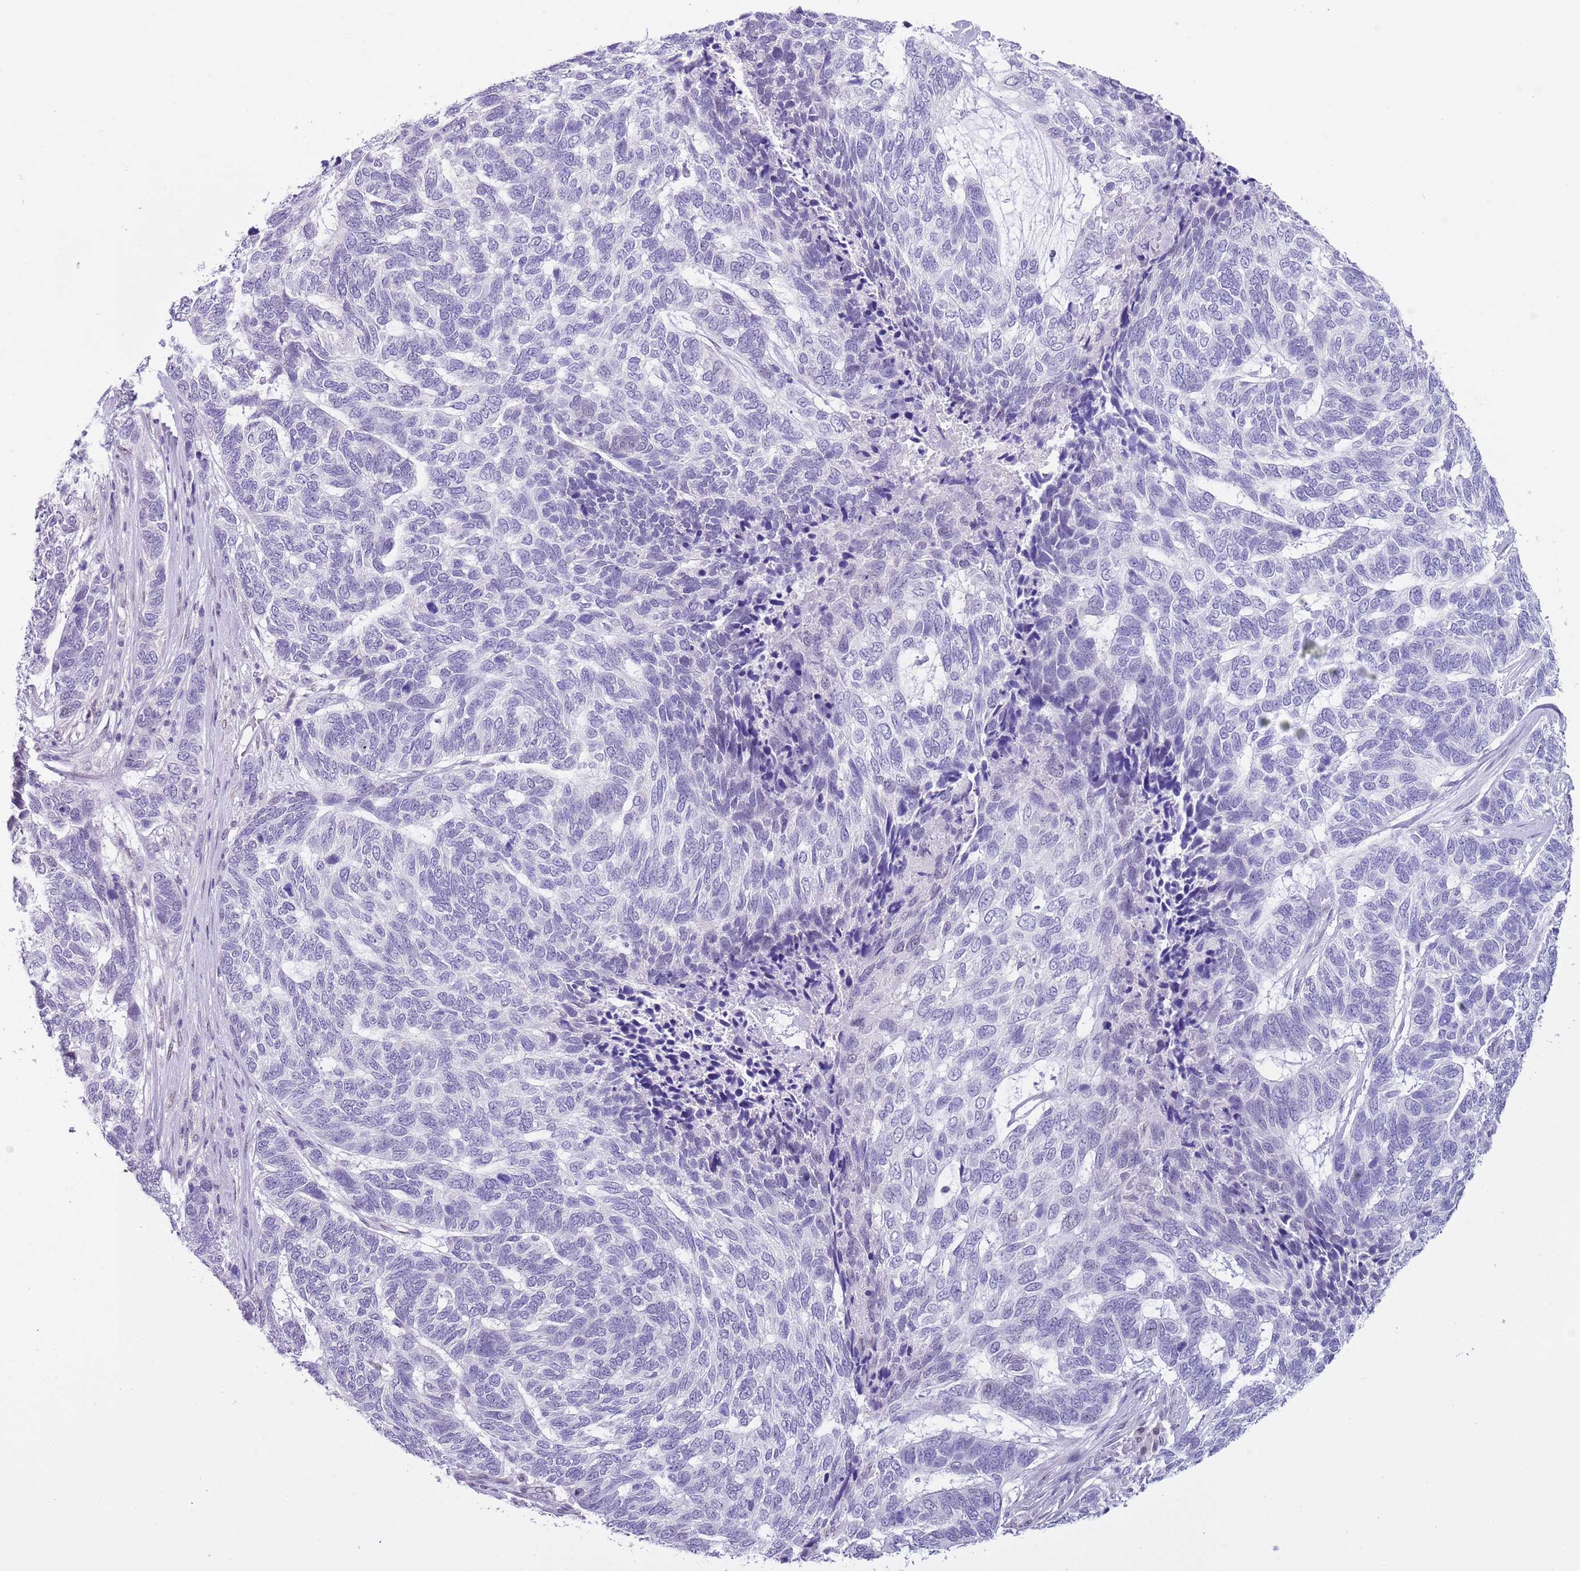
{"staining": {"intensity": "negative", "quantity": "none", "location": "none"}, "tissue": "skin cancer", "cell_type": "Tumor cells", "image_type": "cancer", "snomed": [{"axis": "morphology", "description": "Basal cell carcinoma"}, {"axis": "topography", "description": "Skin"}], "caption": "Image shows no protein positivity in tumor cells of skin cancer (basal cell carcinoma) tissue.", "gene": "PPP1R17", "patient": {"sex": "female", "age": 65}}